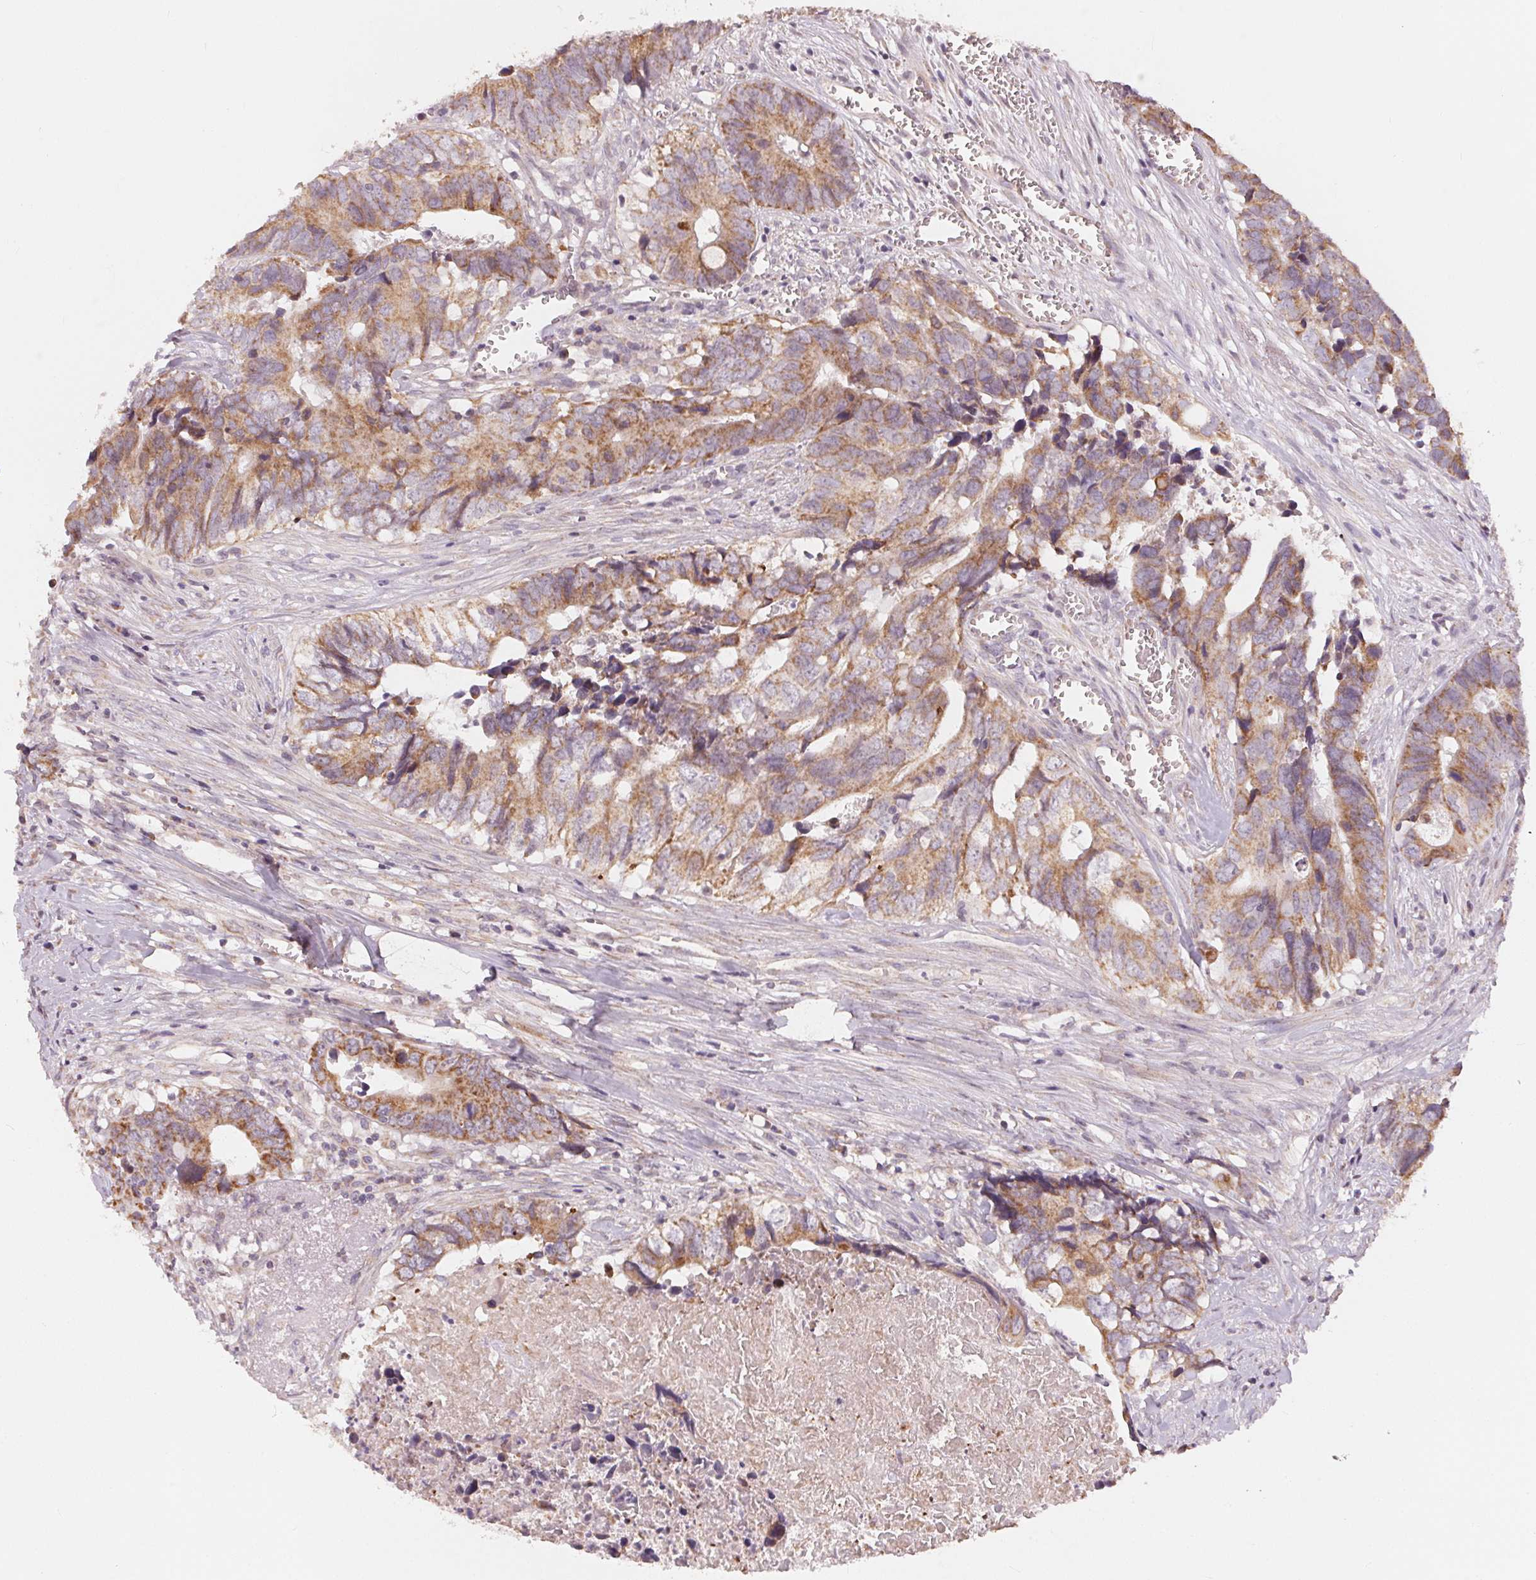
{"staining": {"intensity": "moderate", "quantity": ">75%", "location": "cytoplasmic/membranous"}, "tissue": "colorectal cancer", "cell_type": "Tumor cells", "image_type": "cancer", "snomed": [{"axis": "morphology", "description": "Adenocarcinoma, NOS"}, {"axis": "topography", "description": "Colon"}], "caption": "A brown stain shows moderate cytoplasmic/membranous expression of a protein in colorectal cancer tumor cells.", "gene": "MATCAP1", "patient": {"sex": "female", "age": 82}}